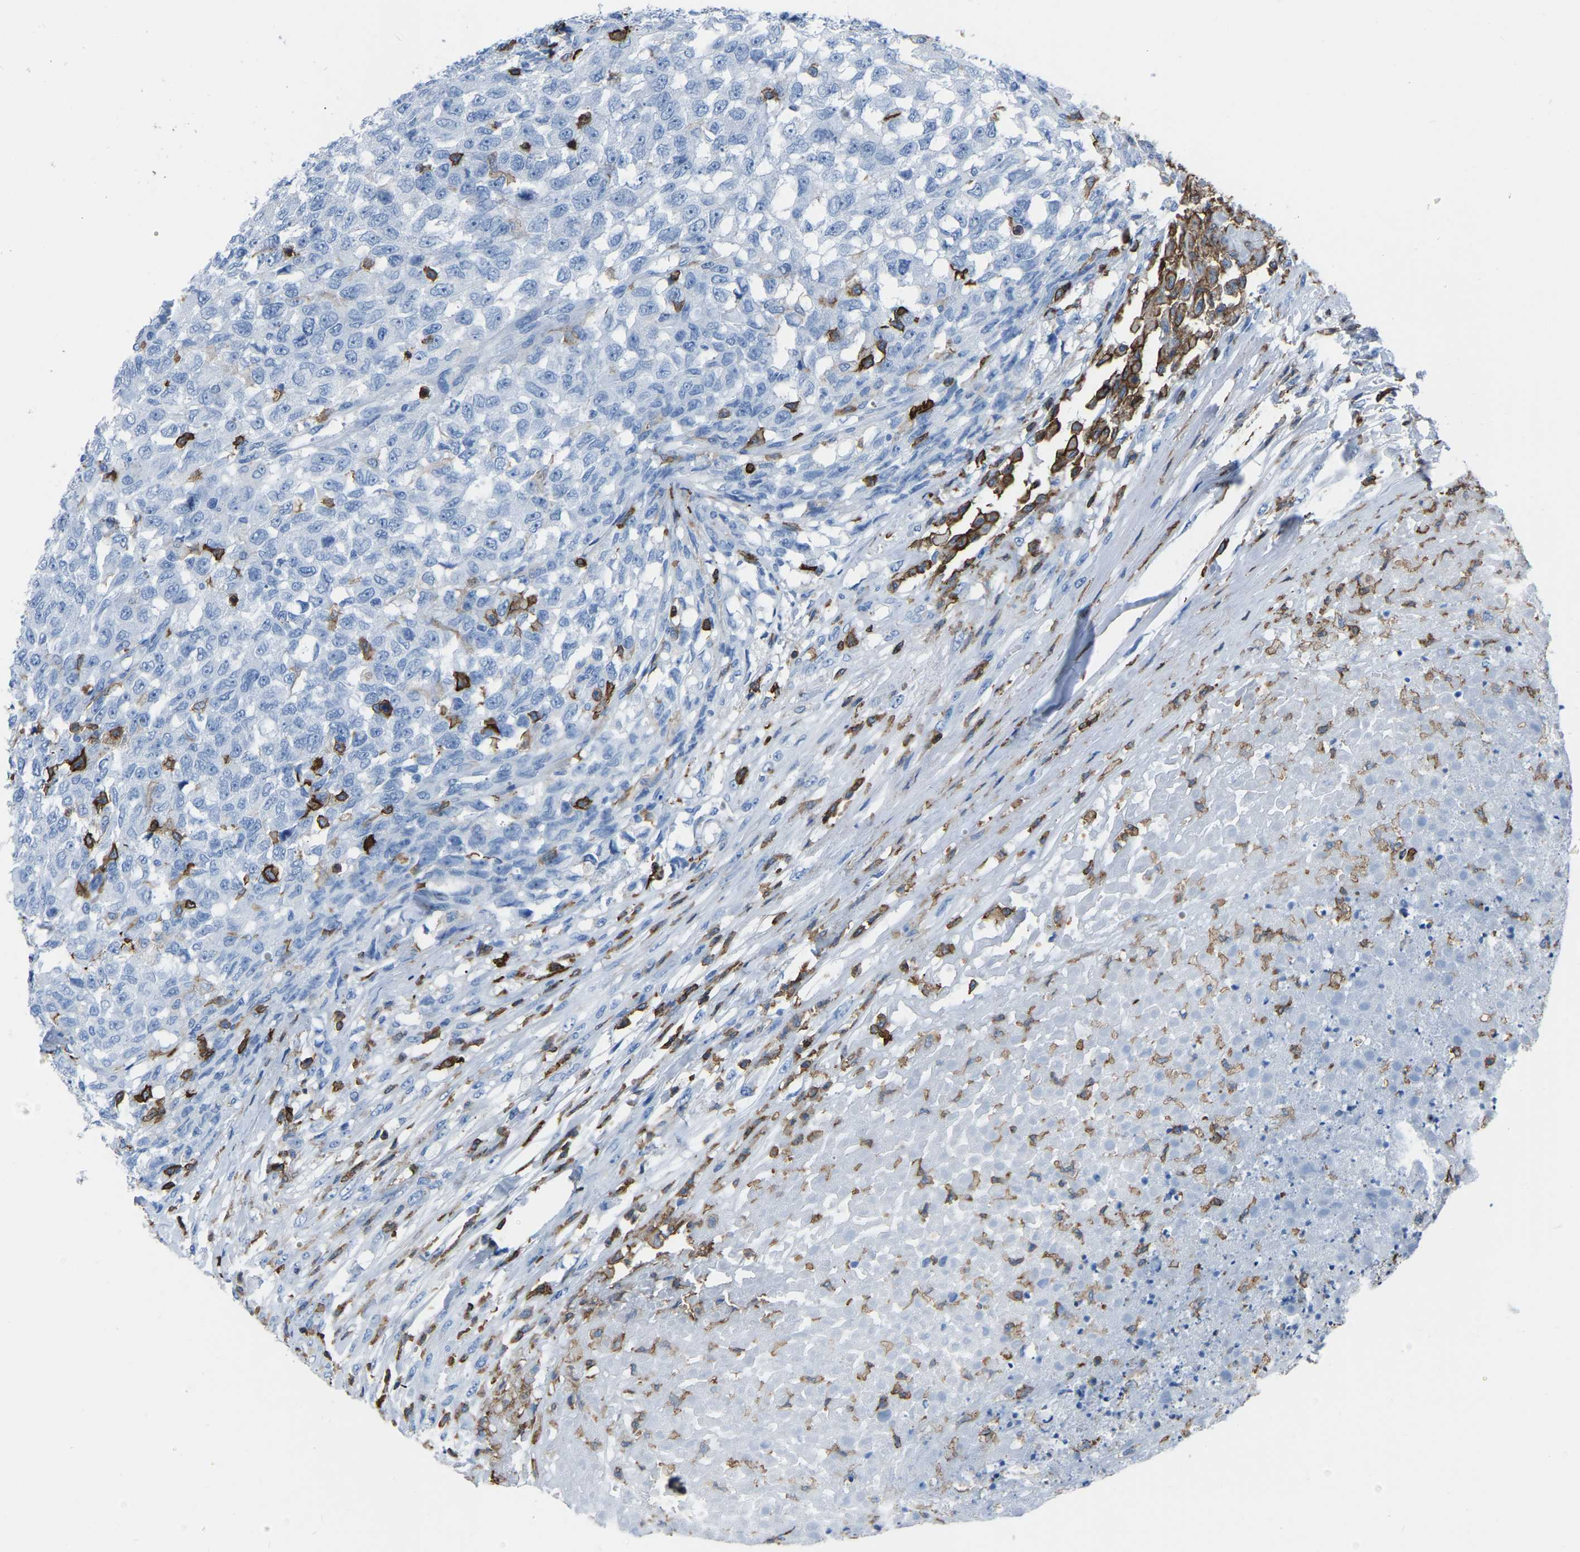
{"staining": {"intensity": "negative", "quantity": "none", "location": "none"}, "tissue": "testis cancer", "cell_type": "Tumor cells", "image_type": "cancer", "snomed": [{"axis": "morphology", "description": "Seminoma, NOS"}, {"axis": "topography", "description": "Testis"}], "caption": "Tumor cells show no significant staining in testis cancer (seminoma).", "gene": "LSP1", "patient": {"sex": "male", "age": 59}}